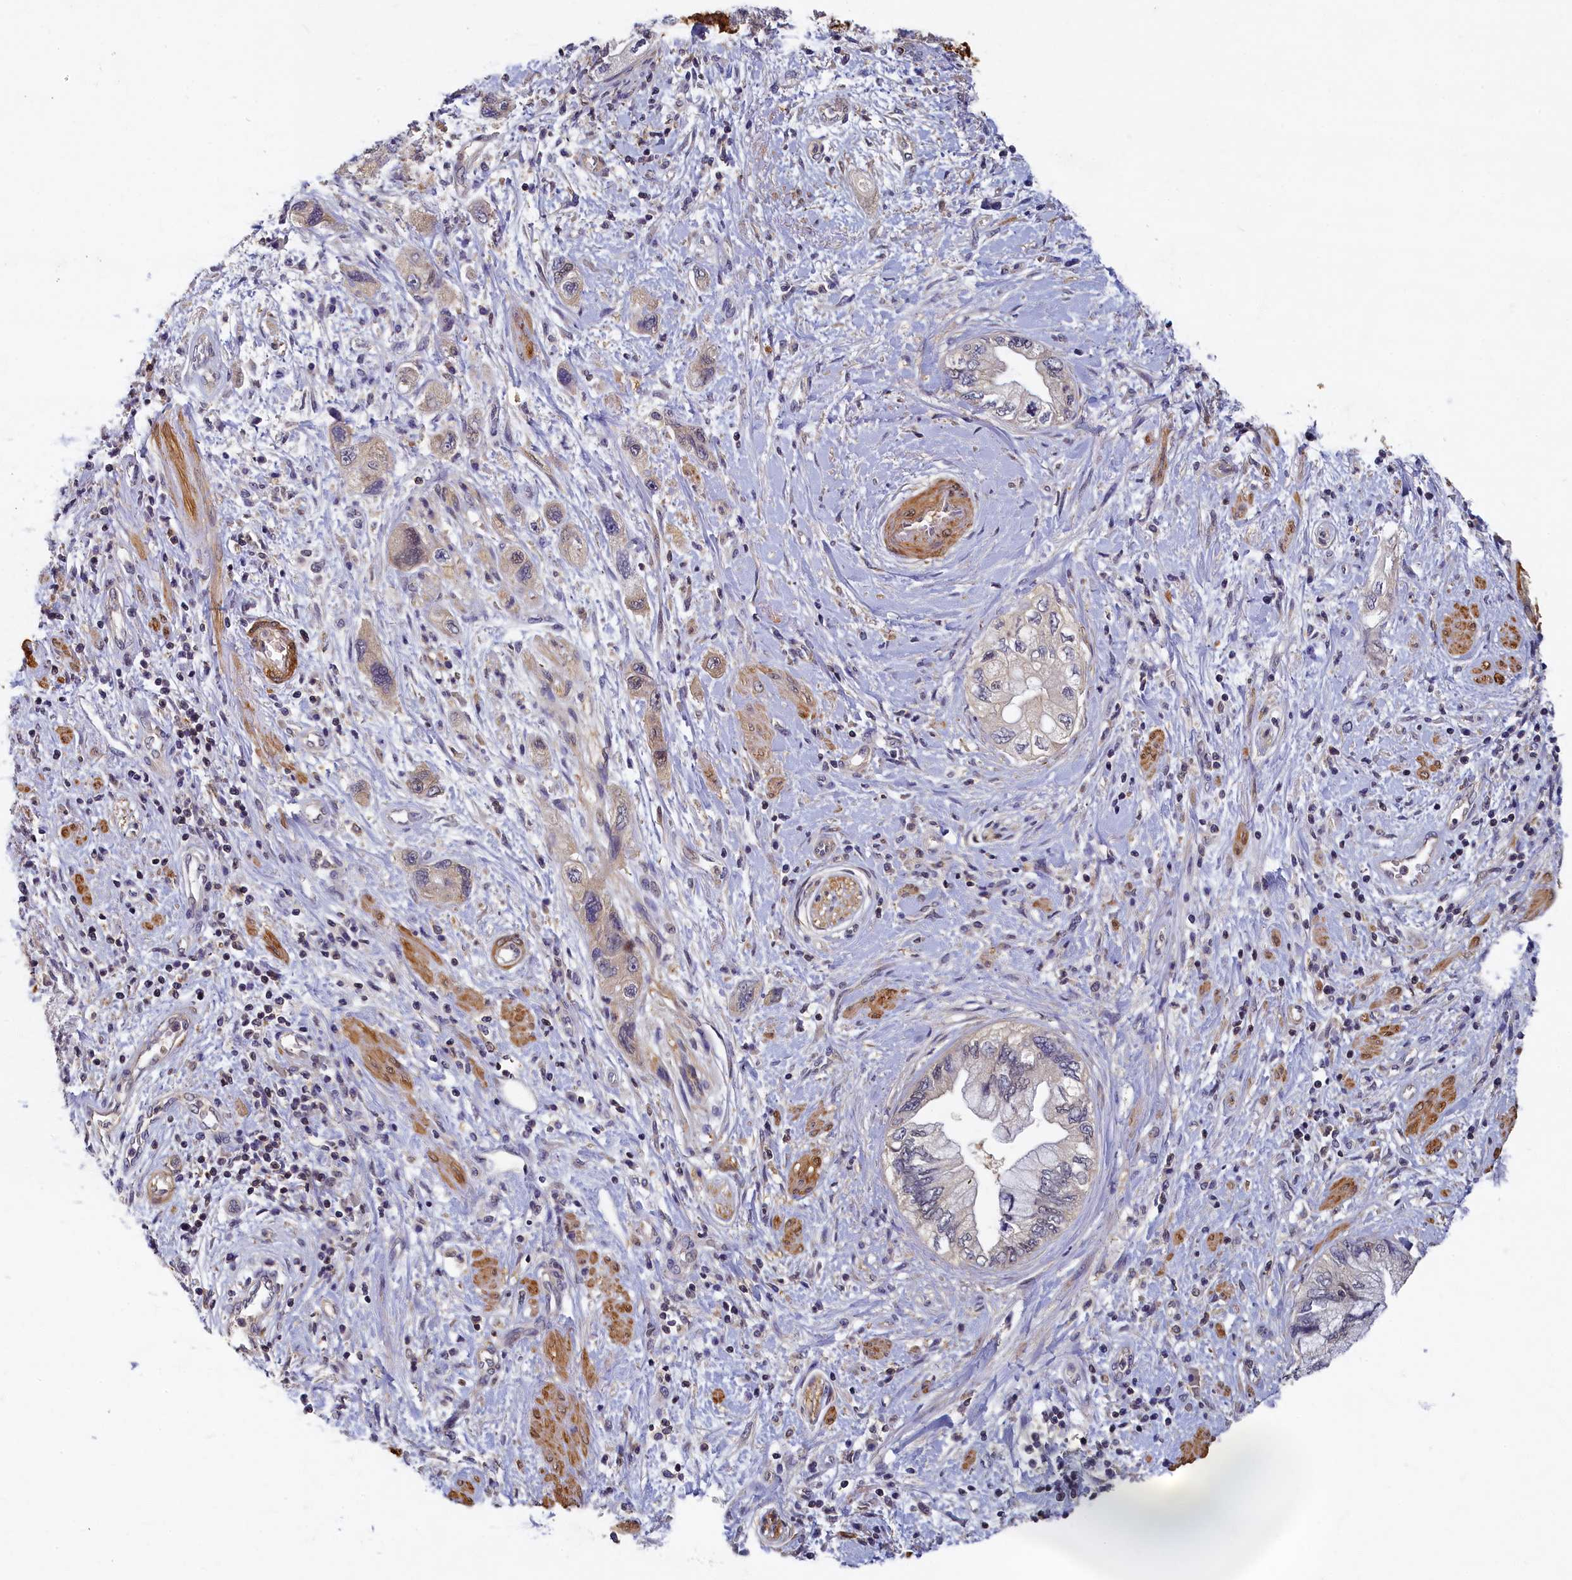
{"staining": {"intensity": "negative", "quantity": "none", "location": "none"}, "tissue": "pancreatic cancer", "cell_type": "Tumor cells", "image_type": "cancer", "snomed": [{"axis": "morphology", "description": "Adenocarcinoma, NOS"}, {"axis": "topography", "description": "Pancreas"}], "caption": "The photomicrograph displays no significant positivity in tumor cells of pancreatic cancer. Nuclei are stained in blue.", "gene": "TBCB", "patient": {"sex": "female", "age": 73}}